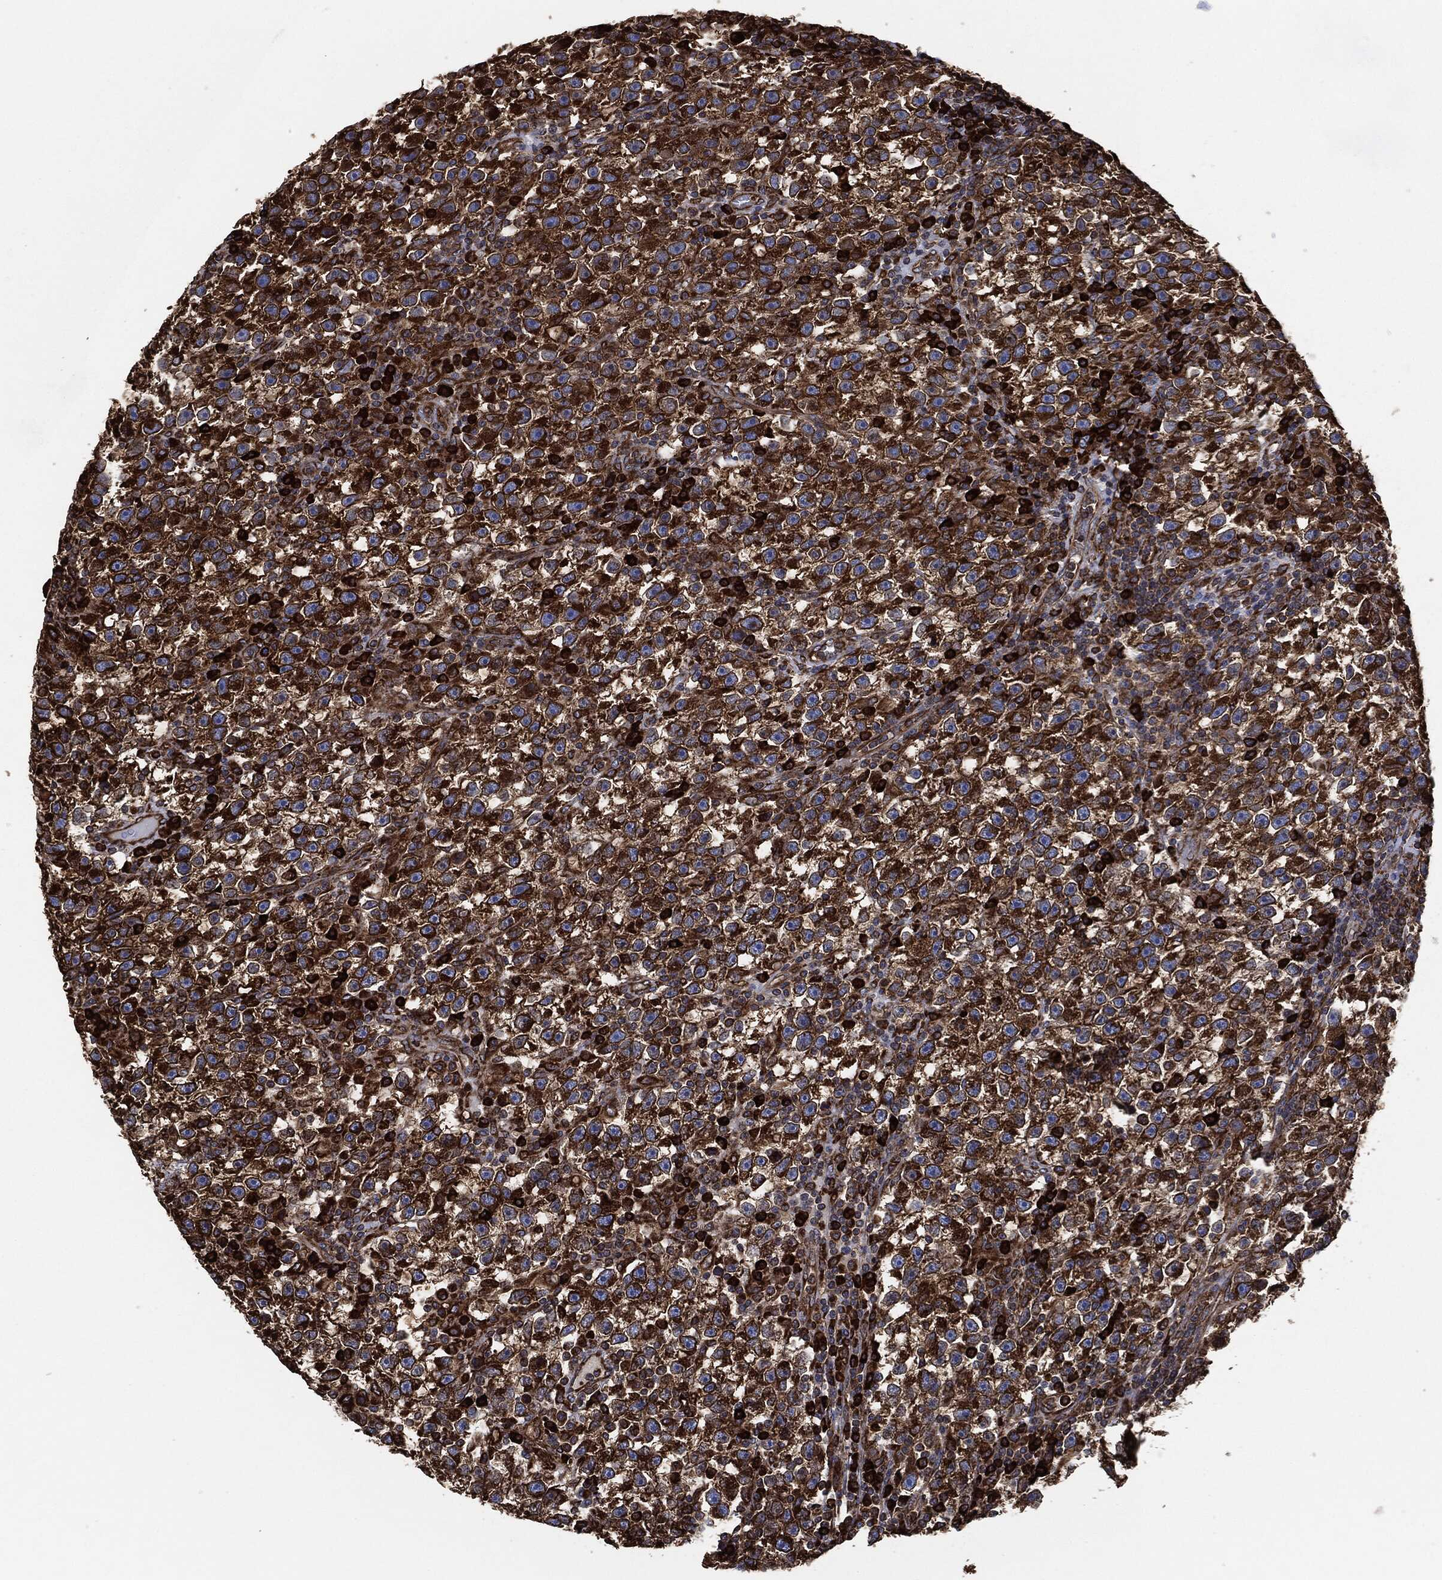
{"staining": {"intensity": "strong", "quantity": ">75%", "location": "cytoplasmic/membranous"}, "tissue": "testis cancer", "cell_type": "Tumor cells", "image_type": "cancer", "snomed": [{"axis": "morphology", "description": "Seminoma, NOS"}, {"axis": "topography", "description": "Testis"}], "caption": "High-magnification brightfield microscopy of seminoma (testis) stained with DAB (3,3'-diaminobenzidine) (brown) and counterstained with hematoxylin (blue). tumor cells exhibit strong cytoplasmic/membranous expression is present in about>75% of cells.", "gene": "AMFR", "patient": {"sex": "male", "age": 47}}